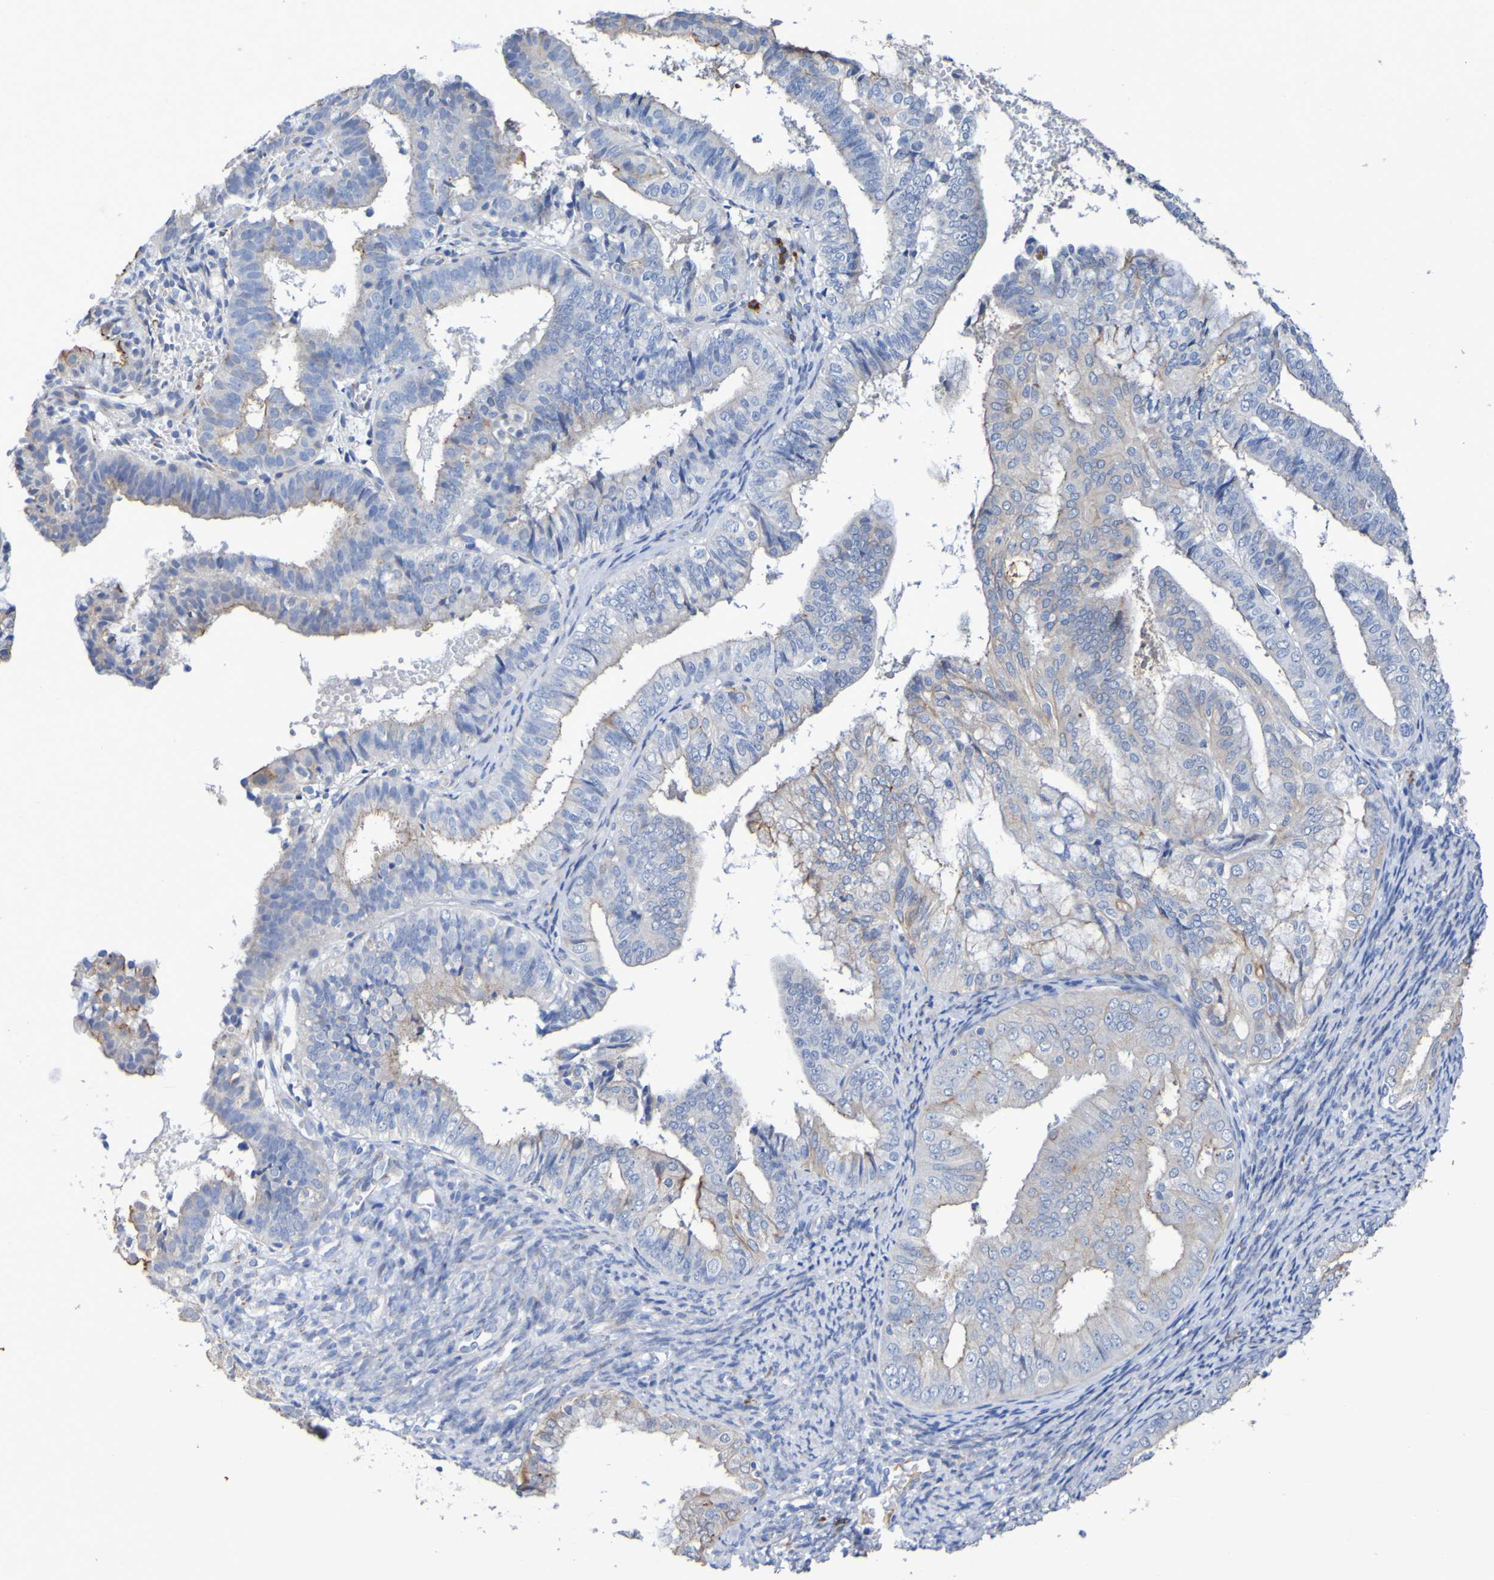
{"staining": {"intensity": "moderate", "quantity": "25%-75%", "location": "cytoplasmic/membranous"}, "tissue": "endometrial cancer", "cell_type": "Tumor cells", "image_type": "cancer", "snomed": [{"axis": "morphology", "description": "Adenocarcinoma, NOS"}, {"axis": "topography", "description": "Endometrium"}], "caption": "This is an image of immunohistochemistry (IHC) staining of adenocarcinoma (endometrial), which shows moderate staining in the cytoplasmic/membranous of tumor cells.", "gene": "C11orf24", "patient": {"sex": "female", "age": 63}}